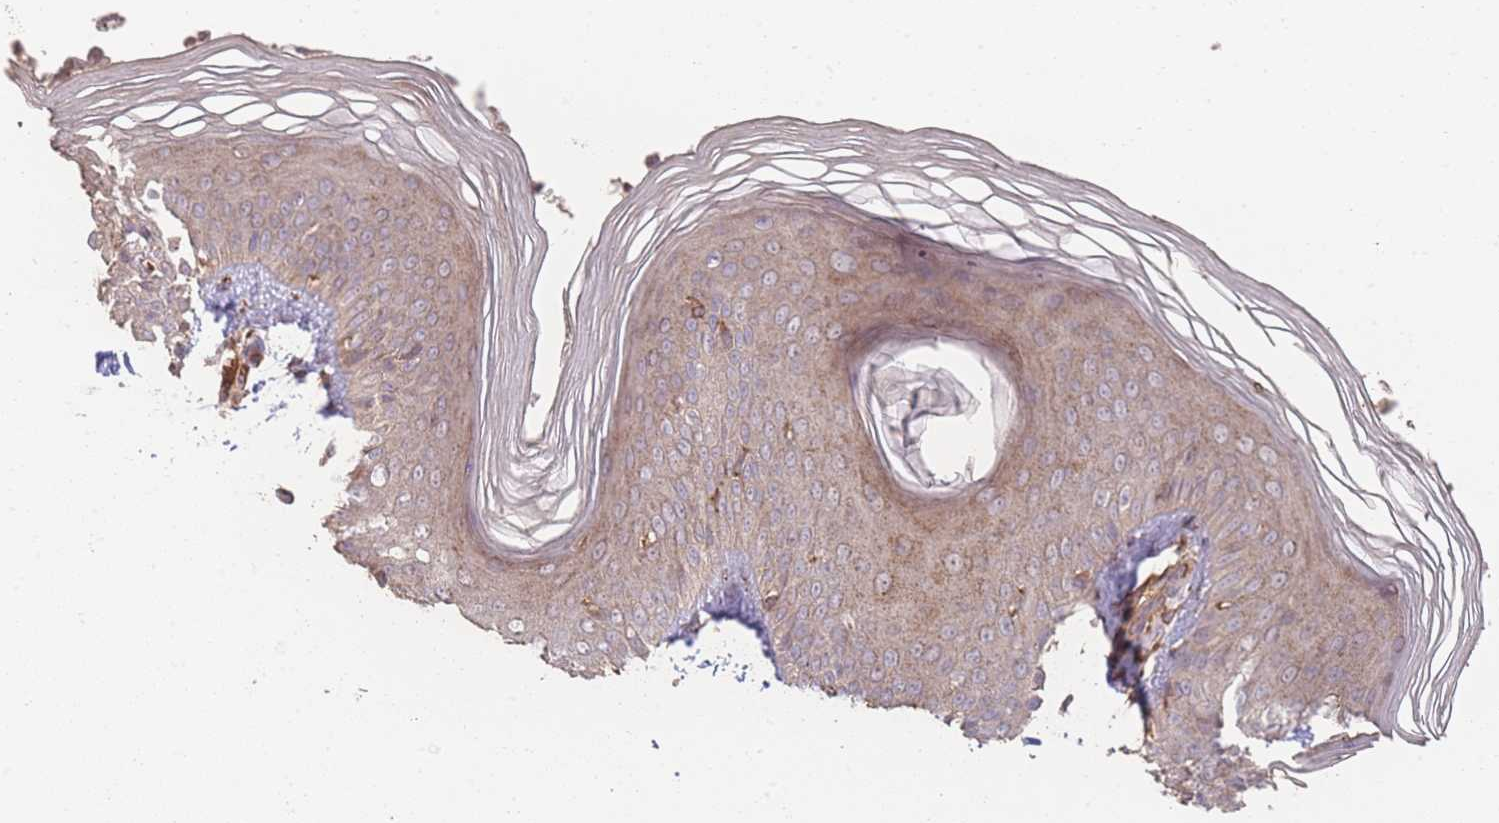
{"staining": {"intensity": "moderate", "quantity": "25%-75%", "location": "cytoplasmic/membranous"}, "tissue": "skin", "cell_type": "Epidermal cells", "image_type": "normal", "snomed": [{"axis": "morphology", "description": "Normal tissue, NOS"}, {"axis": "morphology", "description": "Inflammation, NOS"}, {"axis": "topography", "description": "Soft tissue"}, {"axis": "topography", "description": "Anal"}], "caption": "The immunohistochemical stain highlights moderate cytoplasmic/membranous expression in epidermal cells of unremarkable skin. Using DAB (brown) and hematoxylin (blue) stains, captured at high magnification using brightfield microscopy.", "gene": "PXMP4", "patient": {"sex": "female", "age": 15}}